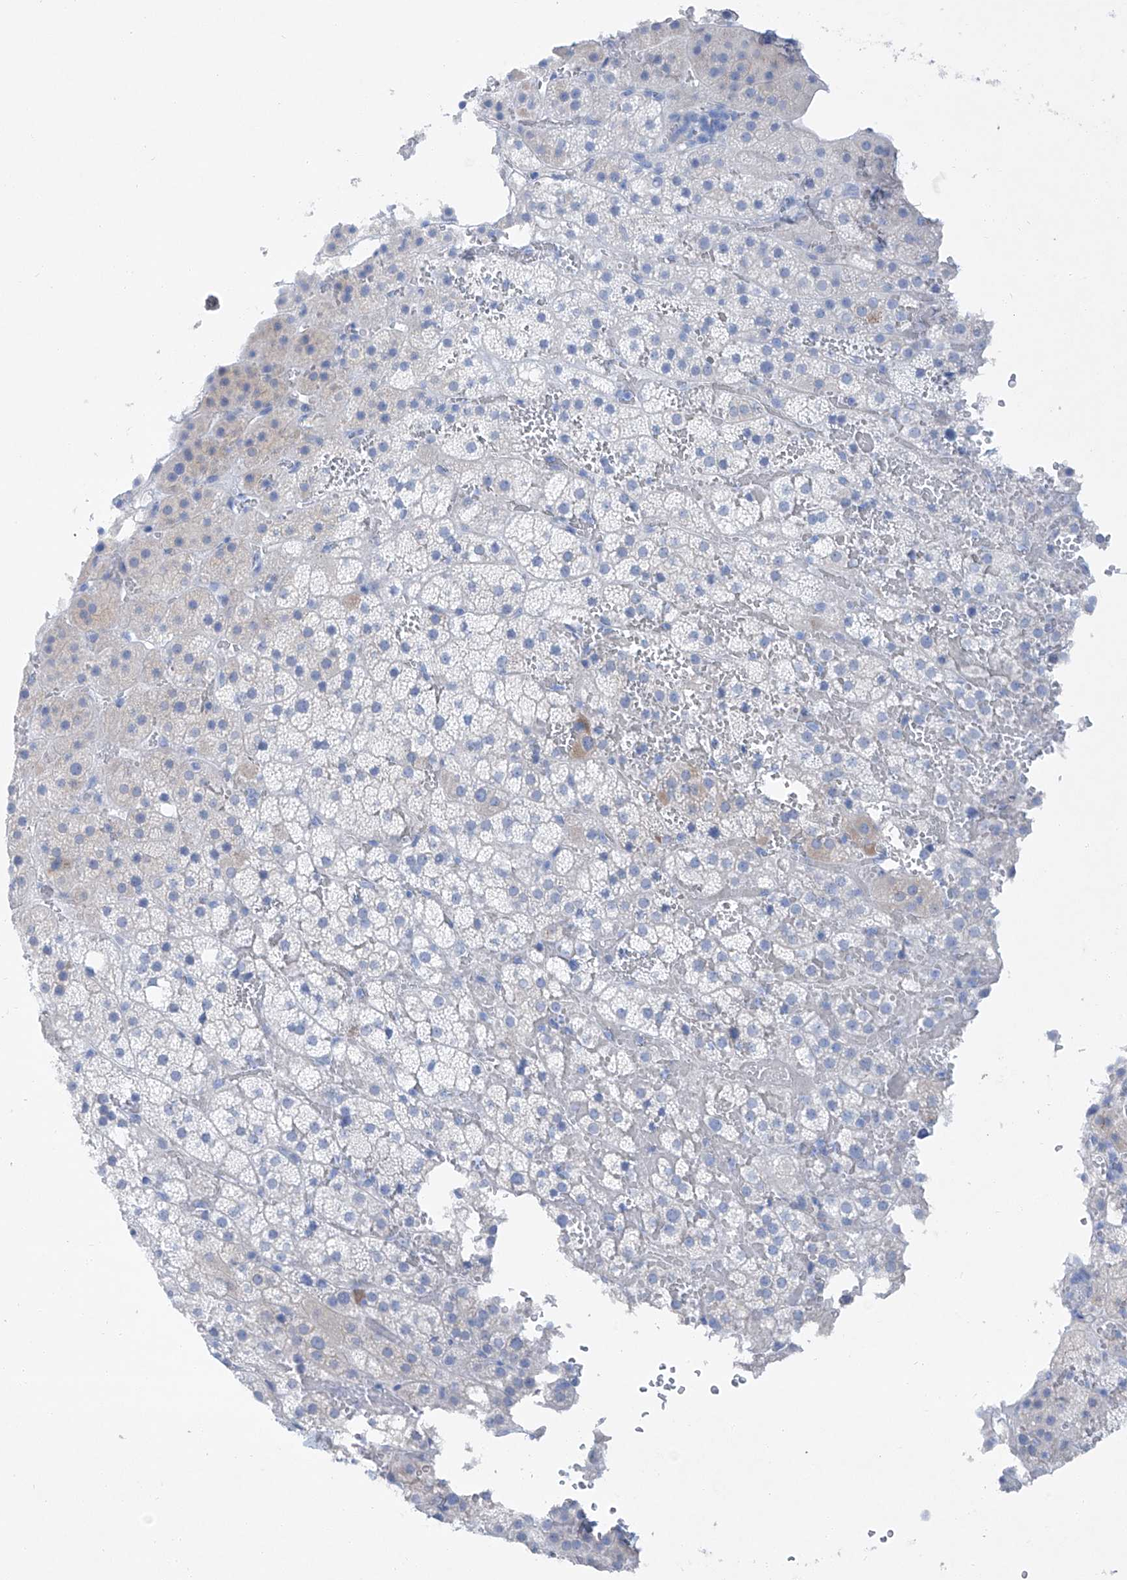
{"staining": {"intensity": "negative", "quantity": "none", "location": "none"}, "tissue": "adrenal gland", "cell_type": "Glandular cells", "image_type": "normal", "snomed": [{"axis": "morphology", "description": "Normal tissue, NOS"}, {"axis": "topography", "description": "Adrenal gland"}], "caption": "The micrograph exhibits no staining of glandular cells in unremarkable adrenal gland.", "gene": "MAGI1", "patient": {"sex": "female", "age": 59}}